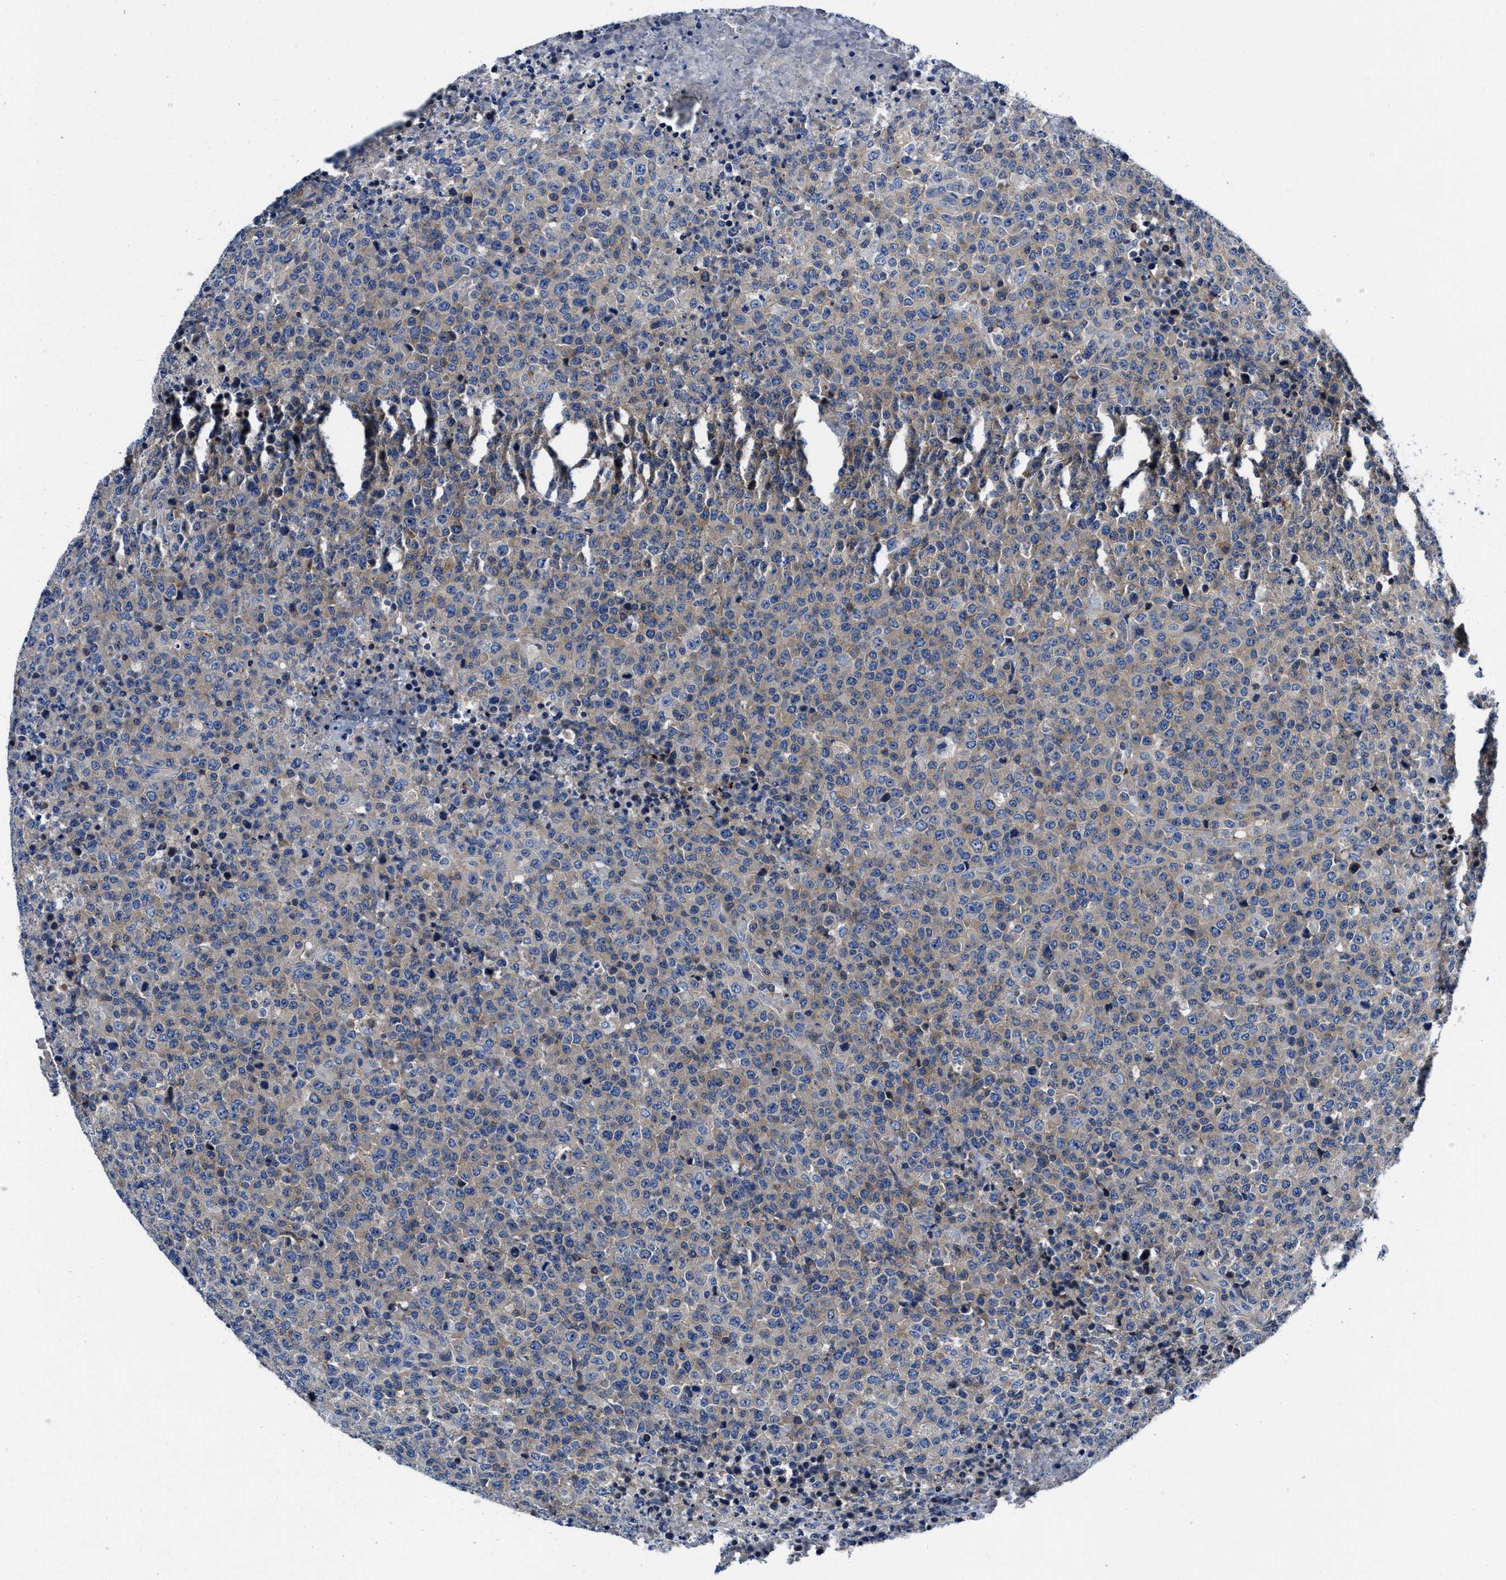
{"staining": {"intensity": "weak", "quantity": "<25%", "location": "cytoplasmic/membranous"}, "tissue": "lymphoma", "cell_type": "Tumor cells", "image_type": "cancer", "snomed": [{"axis": "morphology", "description": "Malignant lymphoma, non-Hodgkin's type, High grade"}, {"axis": "topography", "description": "Lymph node"}], "caption": "DAB immunohistochemical staining of human lymphoma reveals no significant positivity in tumor cells.", "gene": "PHLPP1", "patient": {"sex": "male", "age": 13}}